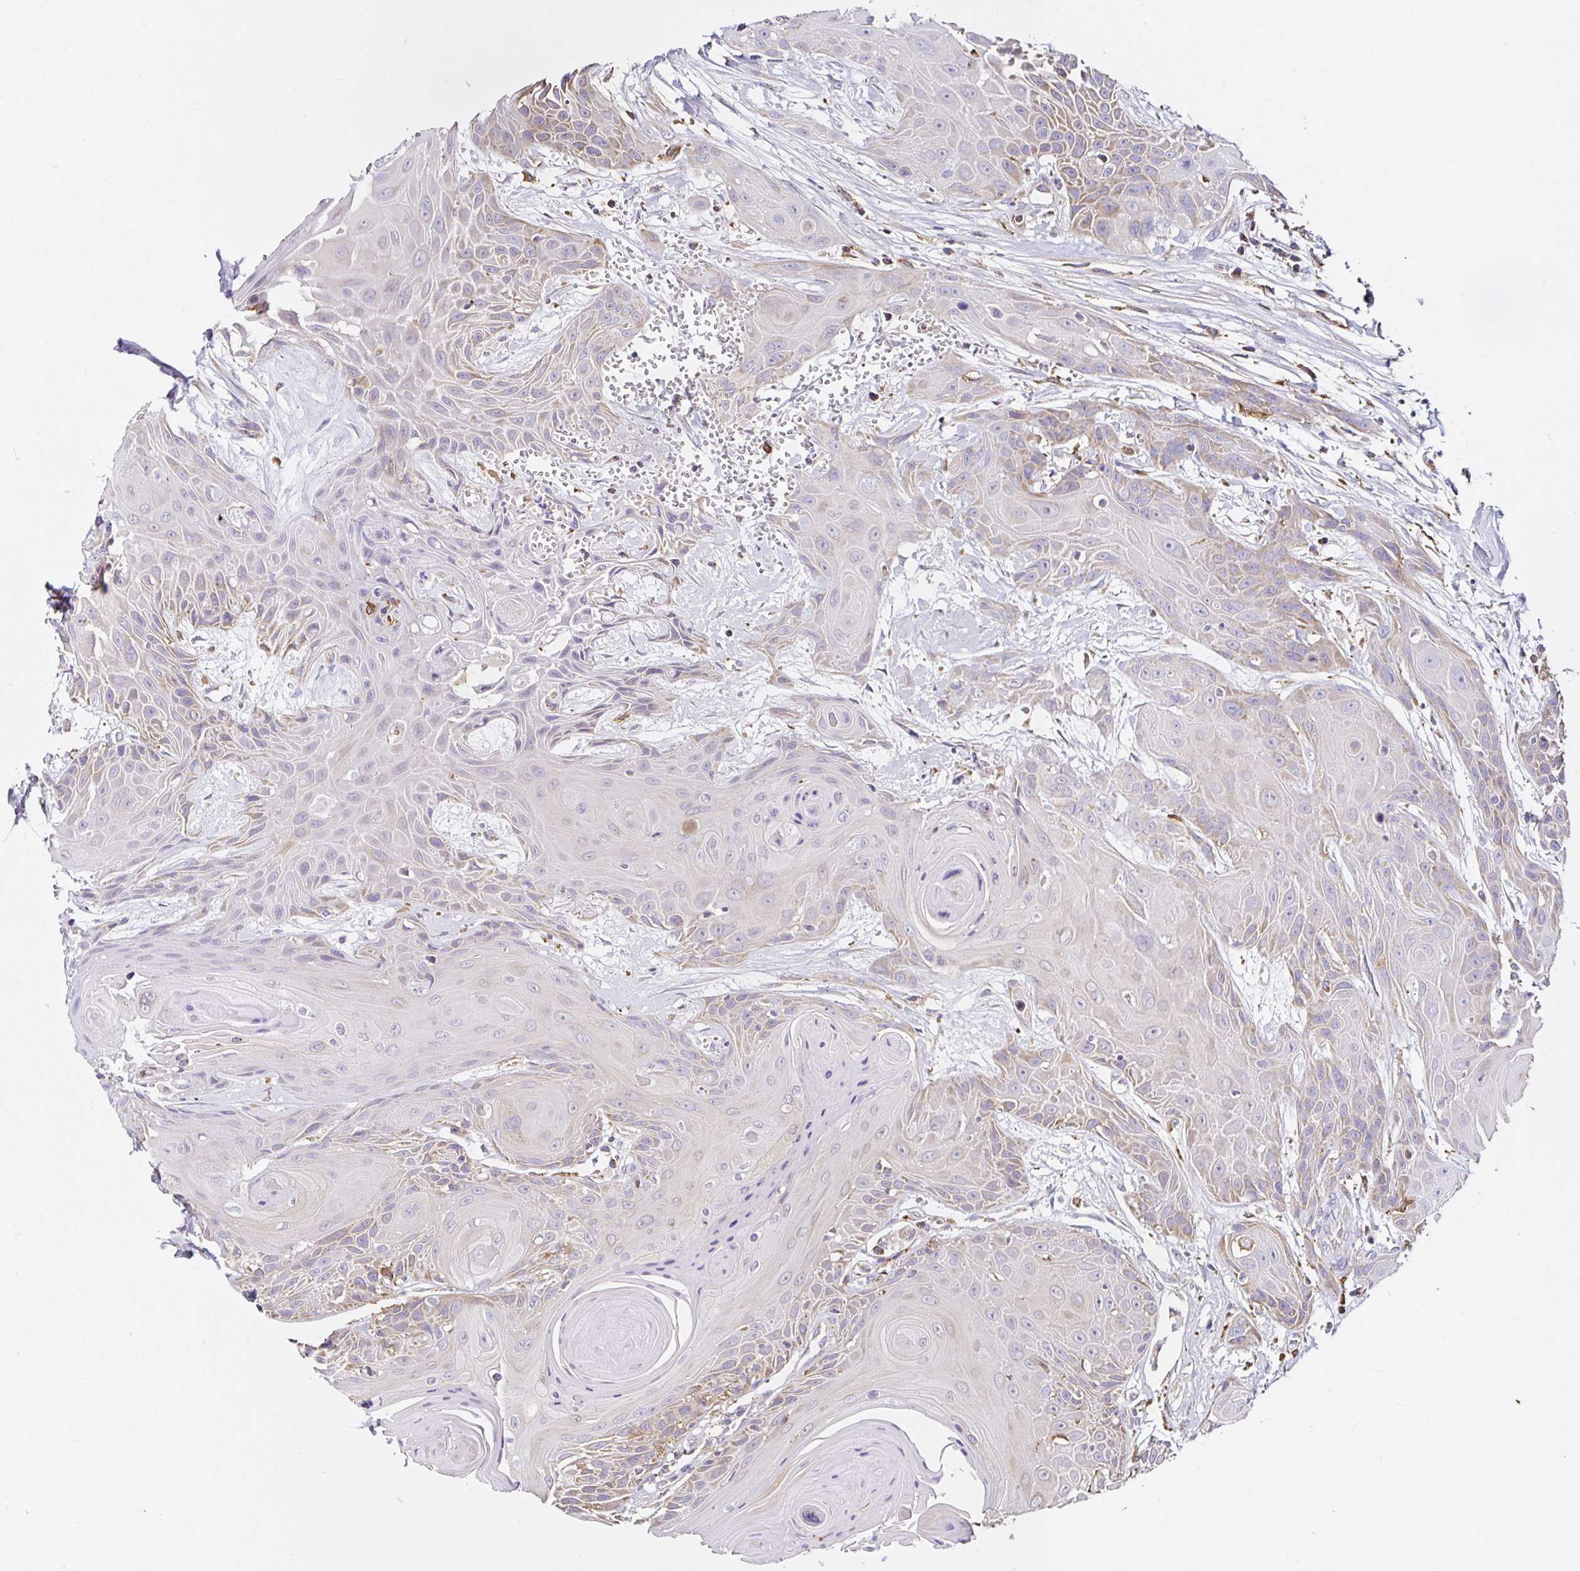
{"staining": {"intensity": "weak", "quantity": "25%-75%", "location": "cytoplasmic/membranous"}, "tissue": "head and neck cancer", "cell_type": "Tumor cells", "image_type": "cancer", "snomed": [{"axis": "morphology", "description": "Squamous cell carcinoma, NOS"}, {"axis": "topography", "description": "Head-Neck"}], "caption": "A high-resolution image shows immunohistochemistry staining of head and neck cancer (squamous cell carcinoma), which displays weak cytoplasmic/membranous staining in about 25%-75% of tumor cells.", "gene": "MSR1", "patient": {"sex": "female", "age": 73}}